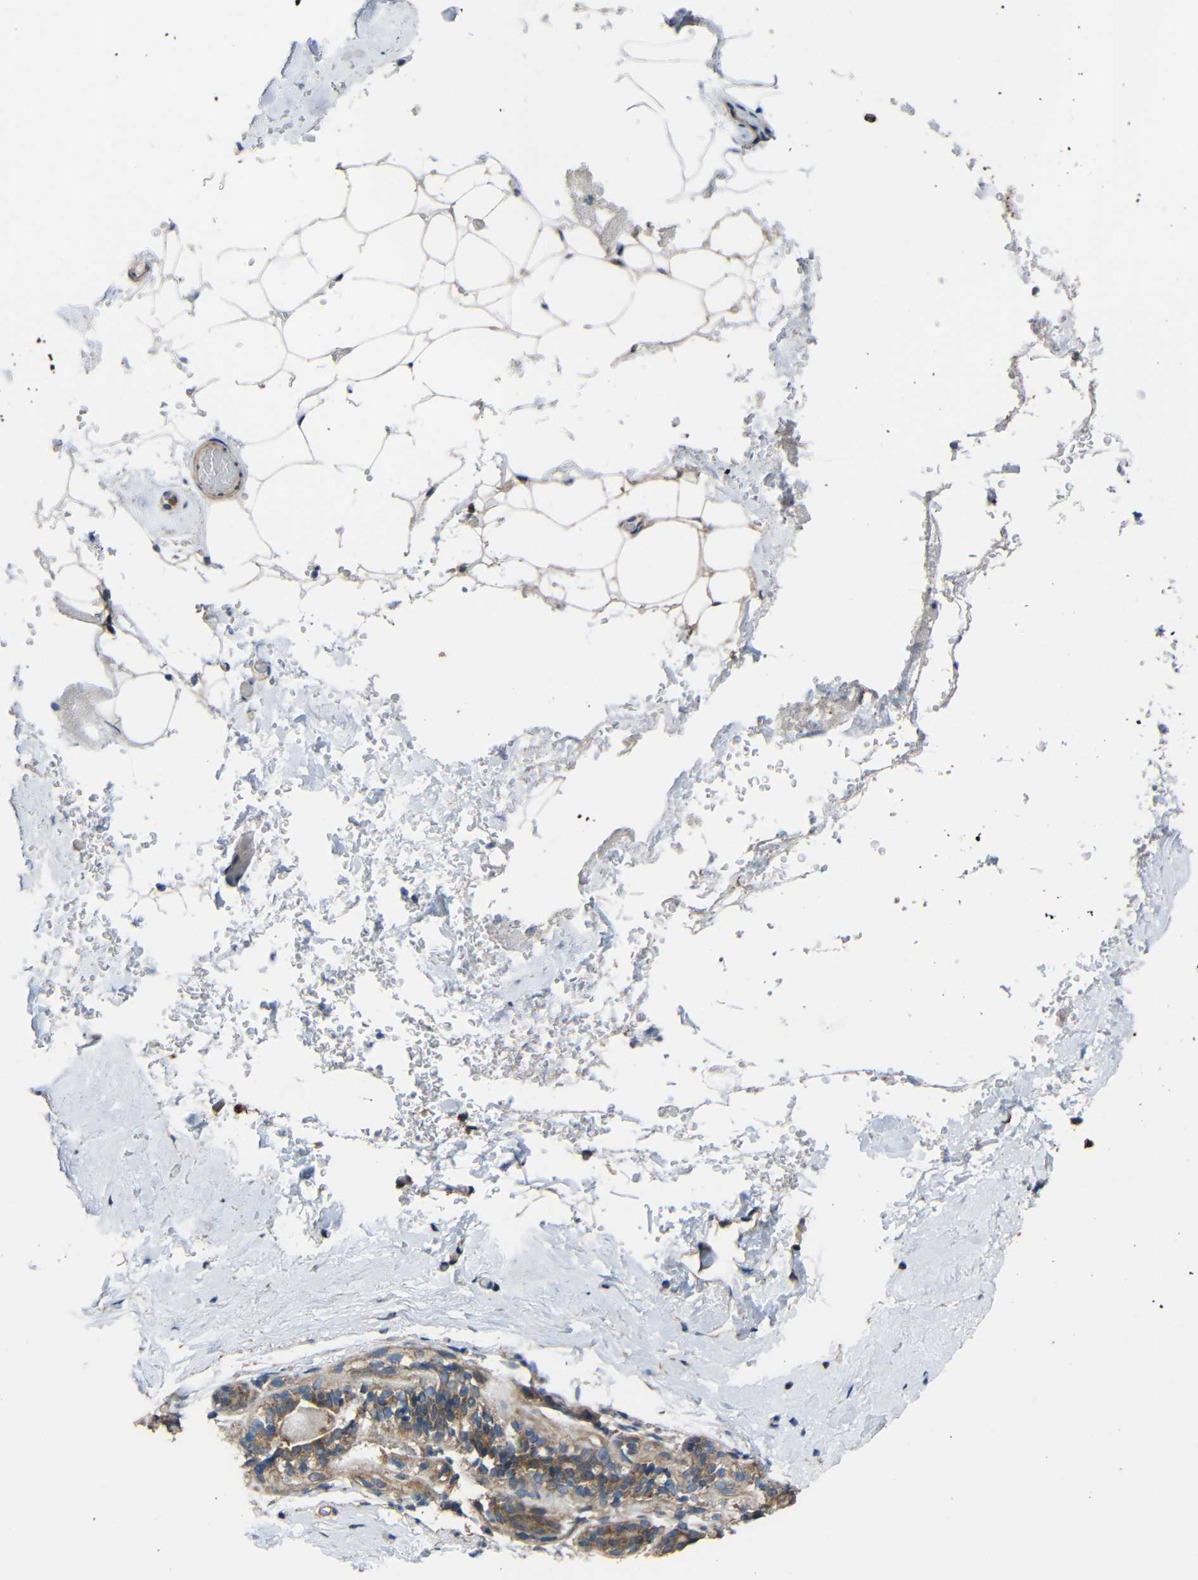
{"staining": {"intensity": "weak", "quantity": ">75%", "location": "cytoplasmic/membranous"}, "tissue": "breast", "cell_type": "Adipocytes", "image_type": "normal", "snomed": [{"axis": "morphology", "description": "Normal tissue, NOS"}, {"axis": "topography", "description": "Breast"}], "caption": "IHC (DAB) staining of normal human breast shows weak cytoplasmic/membranous protein staining in about >75% of adipocytes.", "gene": "CHST9", "patient": {"sex": "female", "age": 75}}